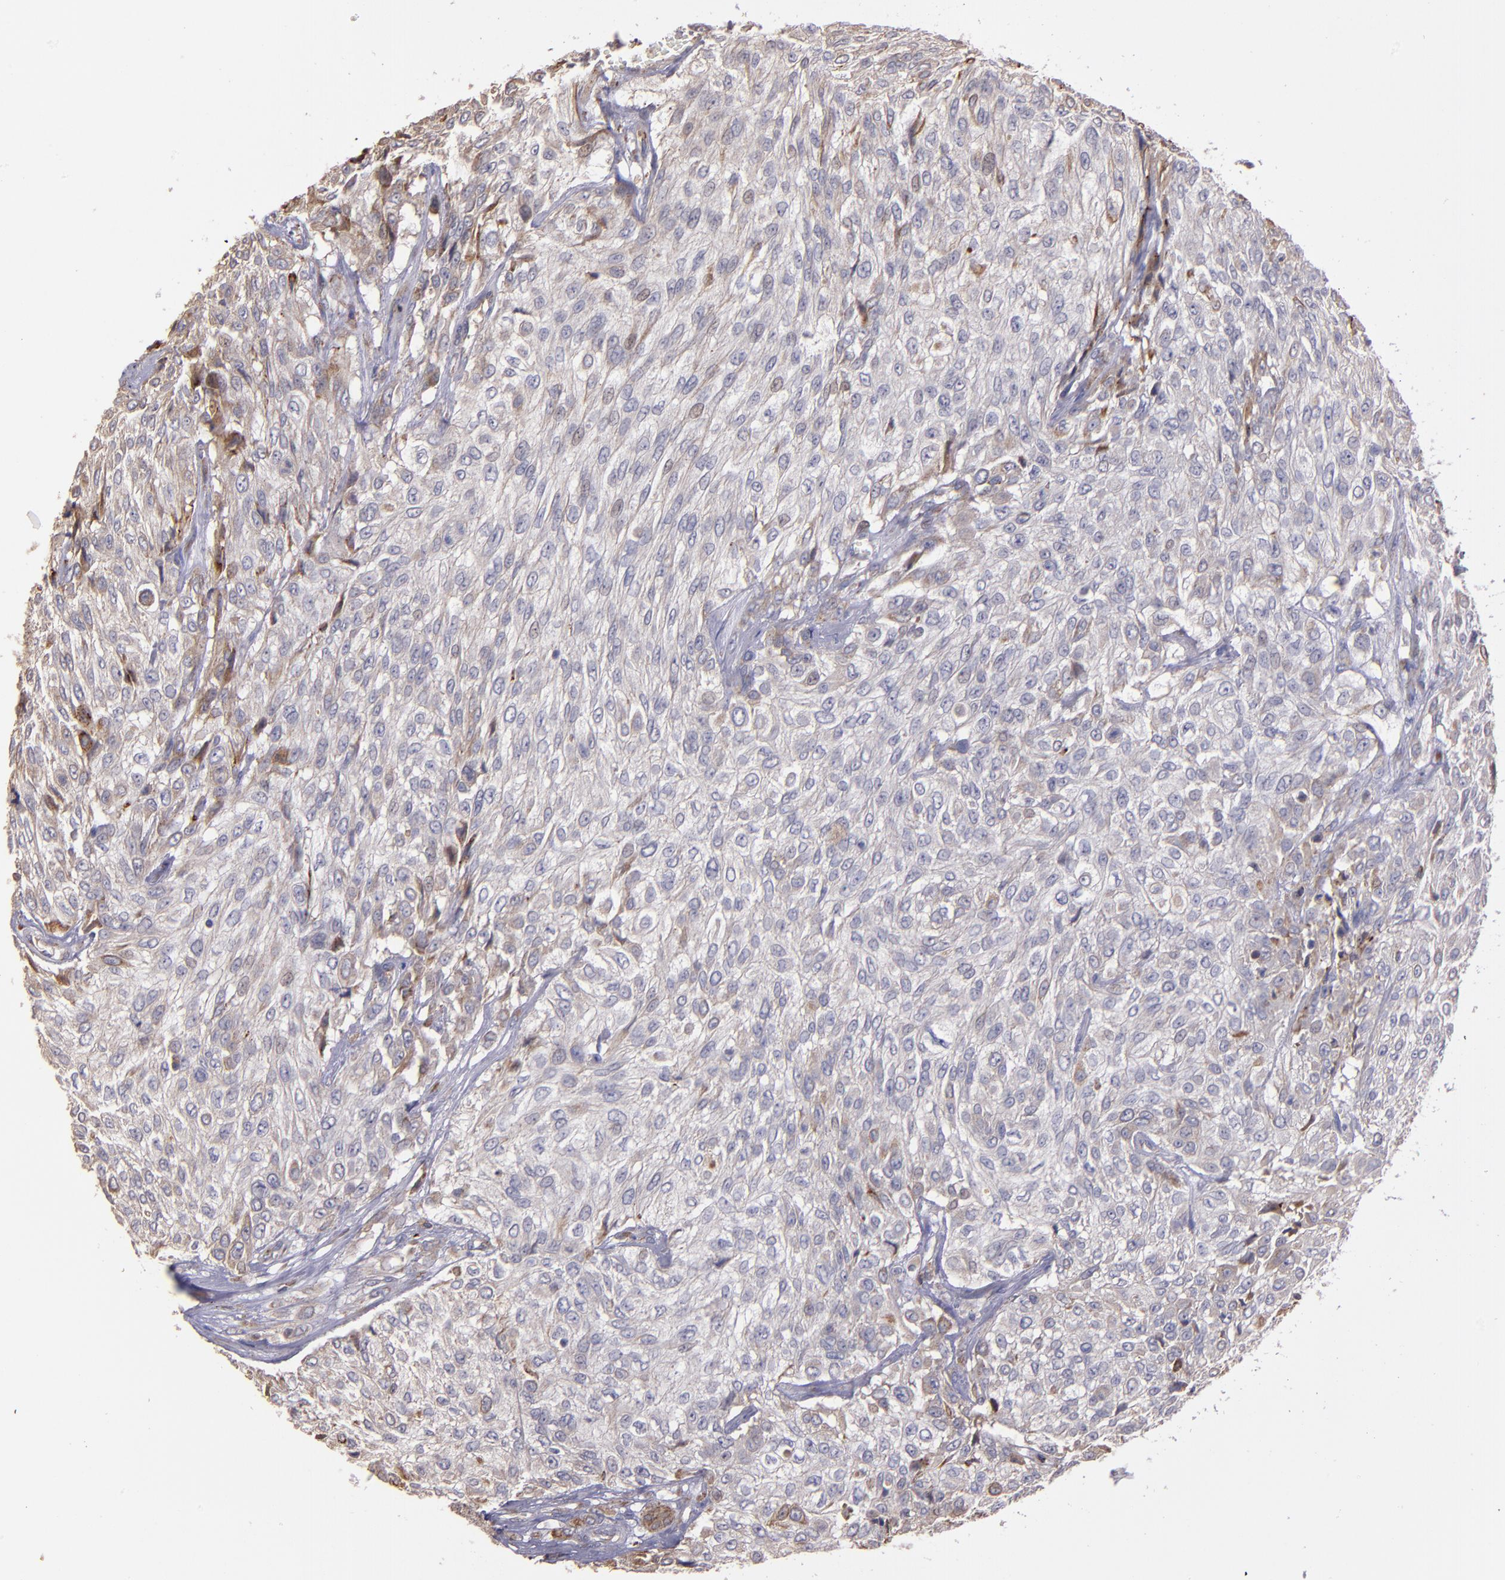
{"staining": {"intensity": "moderate", "quantity": "<25%", "location": "cytoplasmic/membranous"}, "tissue": "urothelial cancer", "cell_type": "Tumor cells", "image_type": "cancer", "snomed": [{"axis": "morphology", "description": "Urothelial carcinoma, High grade"}, {"axis": "topography", "description": "Urinary bladder"}], "caption": "High-magnification brightfield microscopy of urothelial cancer stained with DAB (brown) and counterstained with hematoxylin (blue). tumor cells exhibit moderate cytoplasmic/membranous positivity is appreciated in about<25% of cells.", "gene": "IFIH1", "patient": {"sex": "male", "age": 57}}